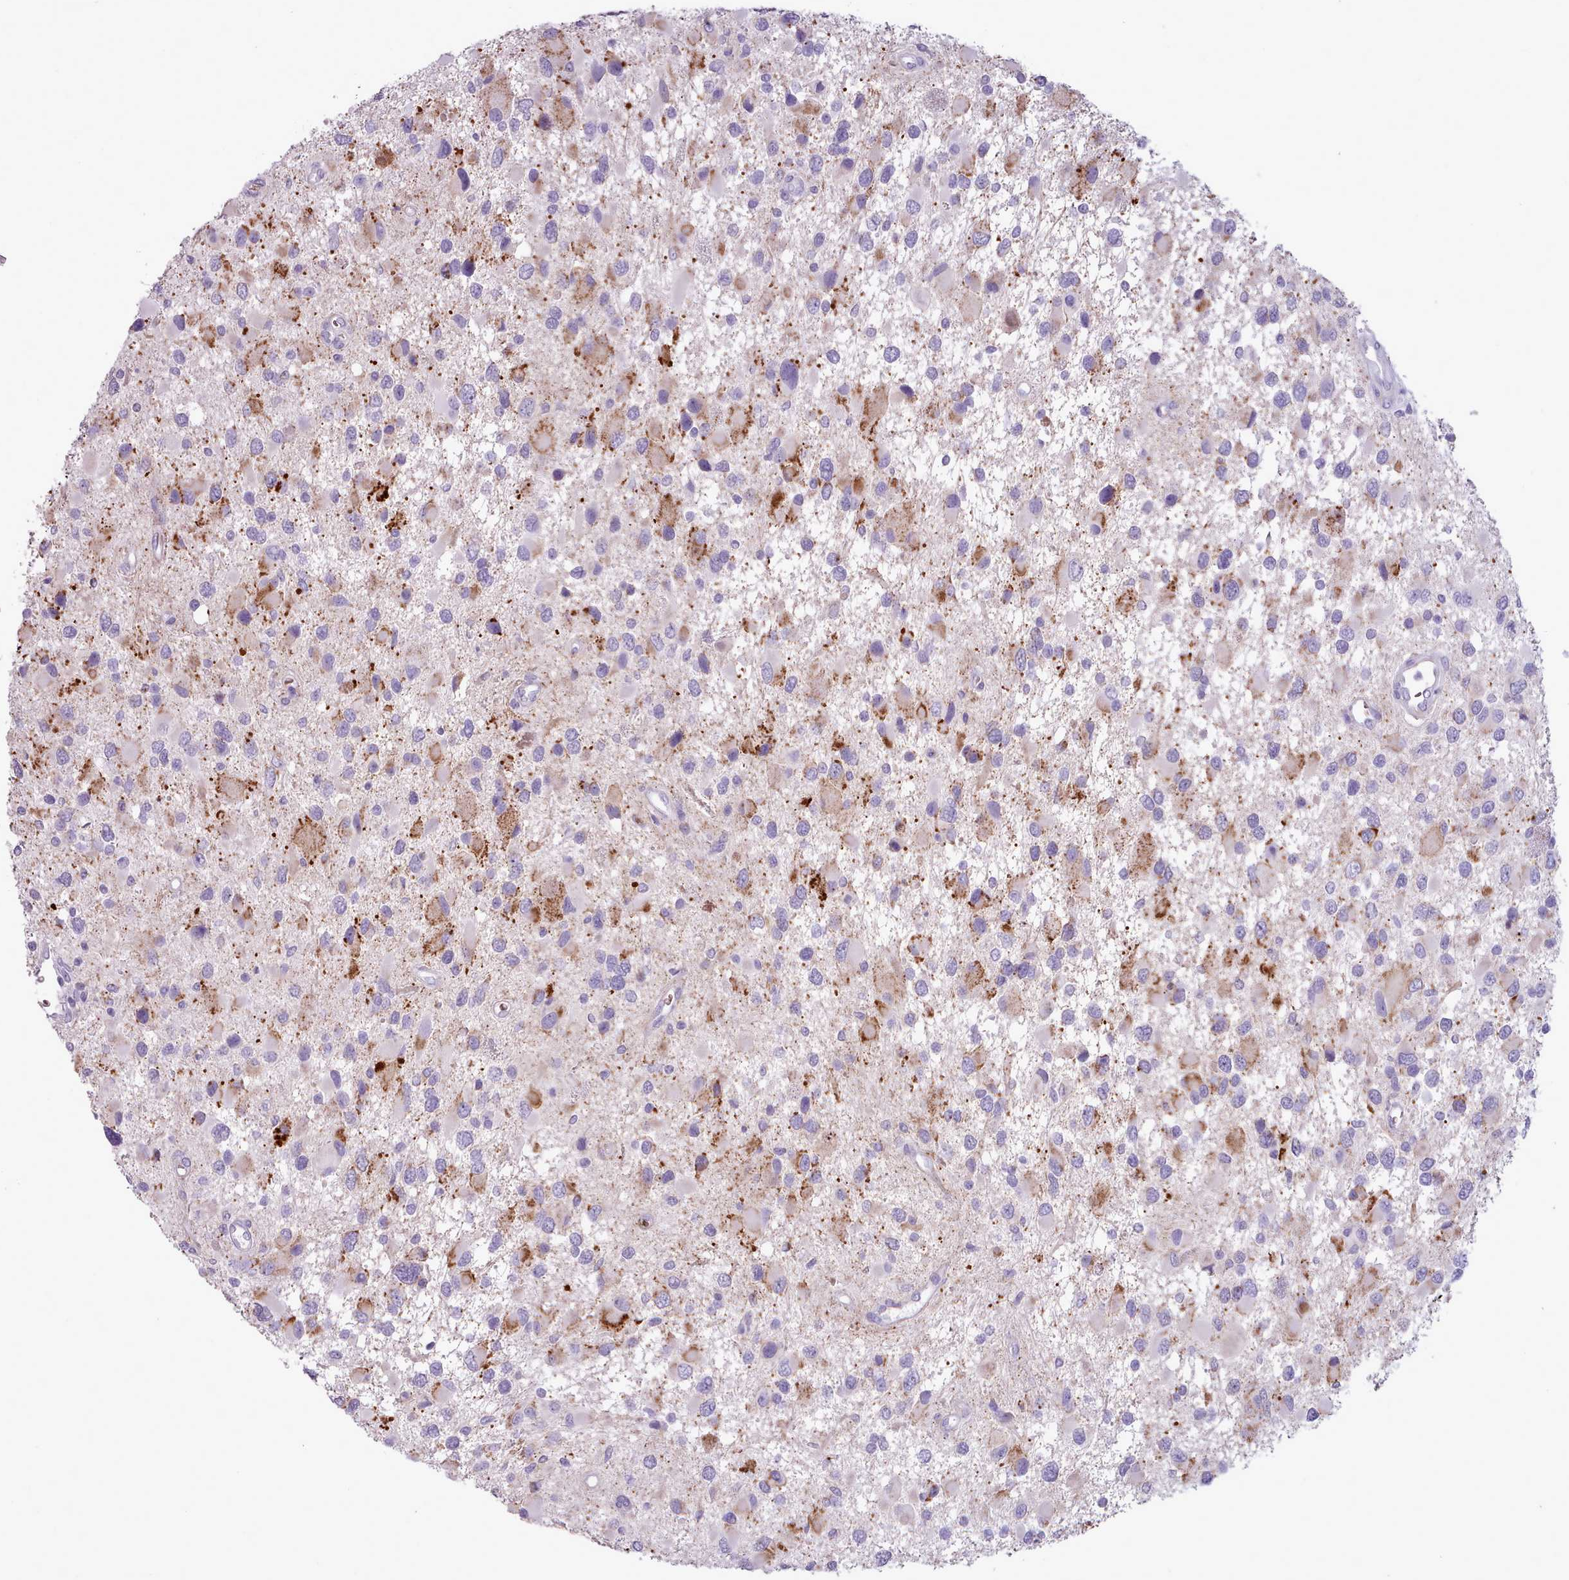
{"staining": {"intensity": "moderate", "quantity": "25%-75%", "location": "cytoplasmic/membranous"}, "tissue": "glioma", "cell_type": "Tumor cells", "image_type": "cancer", "snomed": [{"axis": "morphology", "description": "Glioma, malignant, High grade"}, {"axis": "topography", "description": "Brain"}], "caption": "Moderate cytoplasmic/membranous expression for a protein is seen in about 25%-75% of tumor cells of malignant glioma (high-grade) using immunohistochemistry.", "gene": "AK4", "patient": {"sex": "male", "age": 53}}